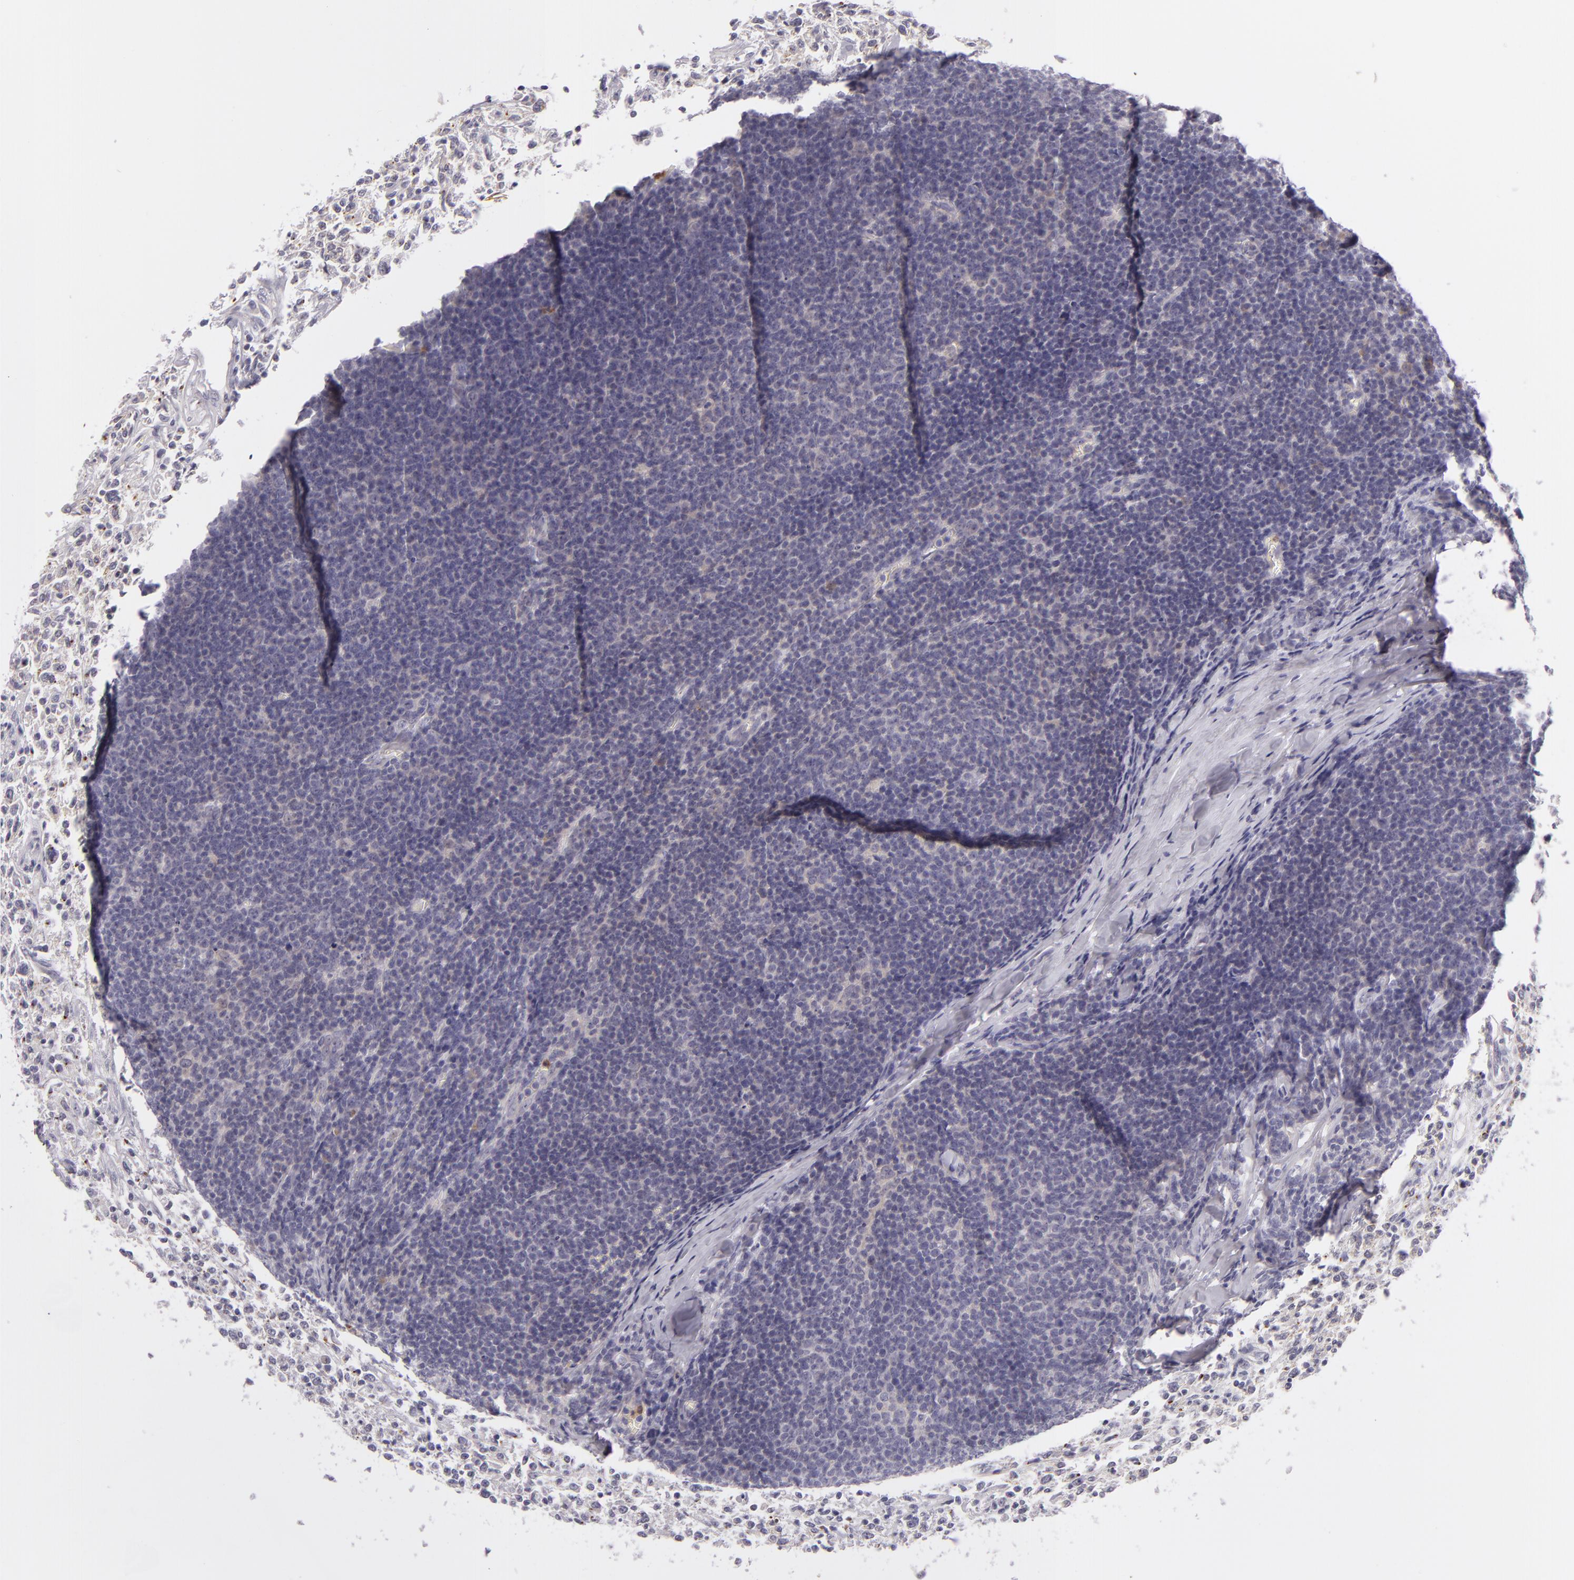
{"staining": {"intensity": "negative", "quantity": "none", "location": "none"}, "tissue": "lymphoma", "cell_type": "Tumor cells", "image_type": "cancer", "snomed": [{"axis": "morphology", "description": "Malignant lymphoma, non-Hodgkin's type, Low grade"}, {"axis": "topography", "description": "Lymph node"}], "caption": "Histopathology image shows no protein positivity in tumor cells of malignant lymphoma, non-Hodgkin's type (low-grade) tissue. (DAB IHC with hematoxylin counter stain).", "gene": "FAM181A", "patient": {"sex": "male", "age": 74}}